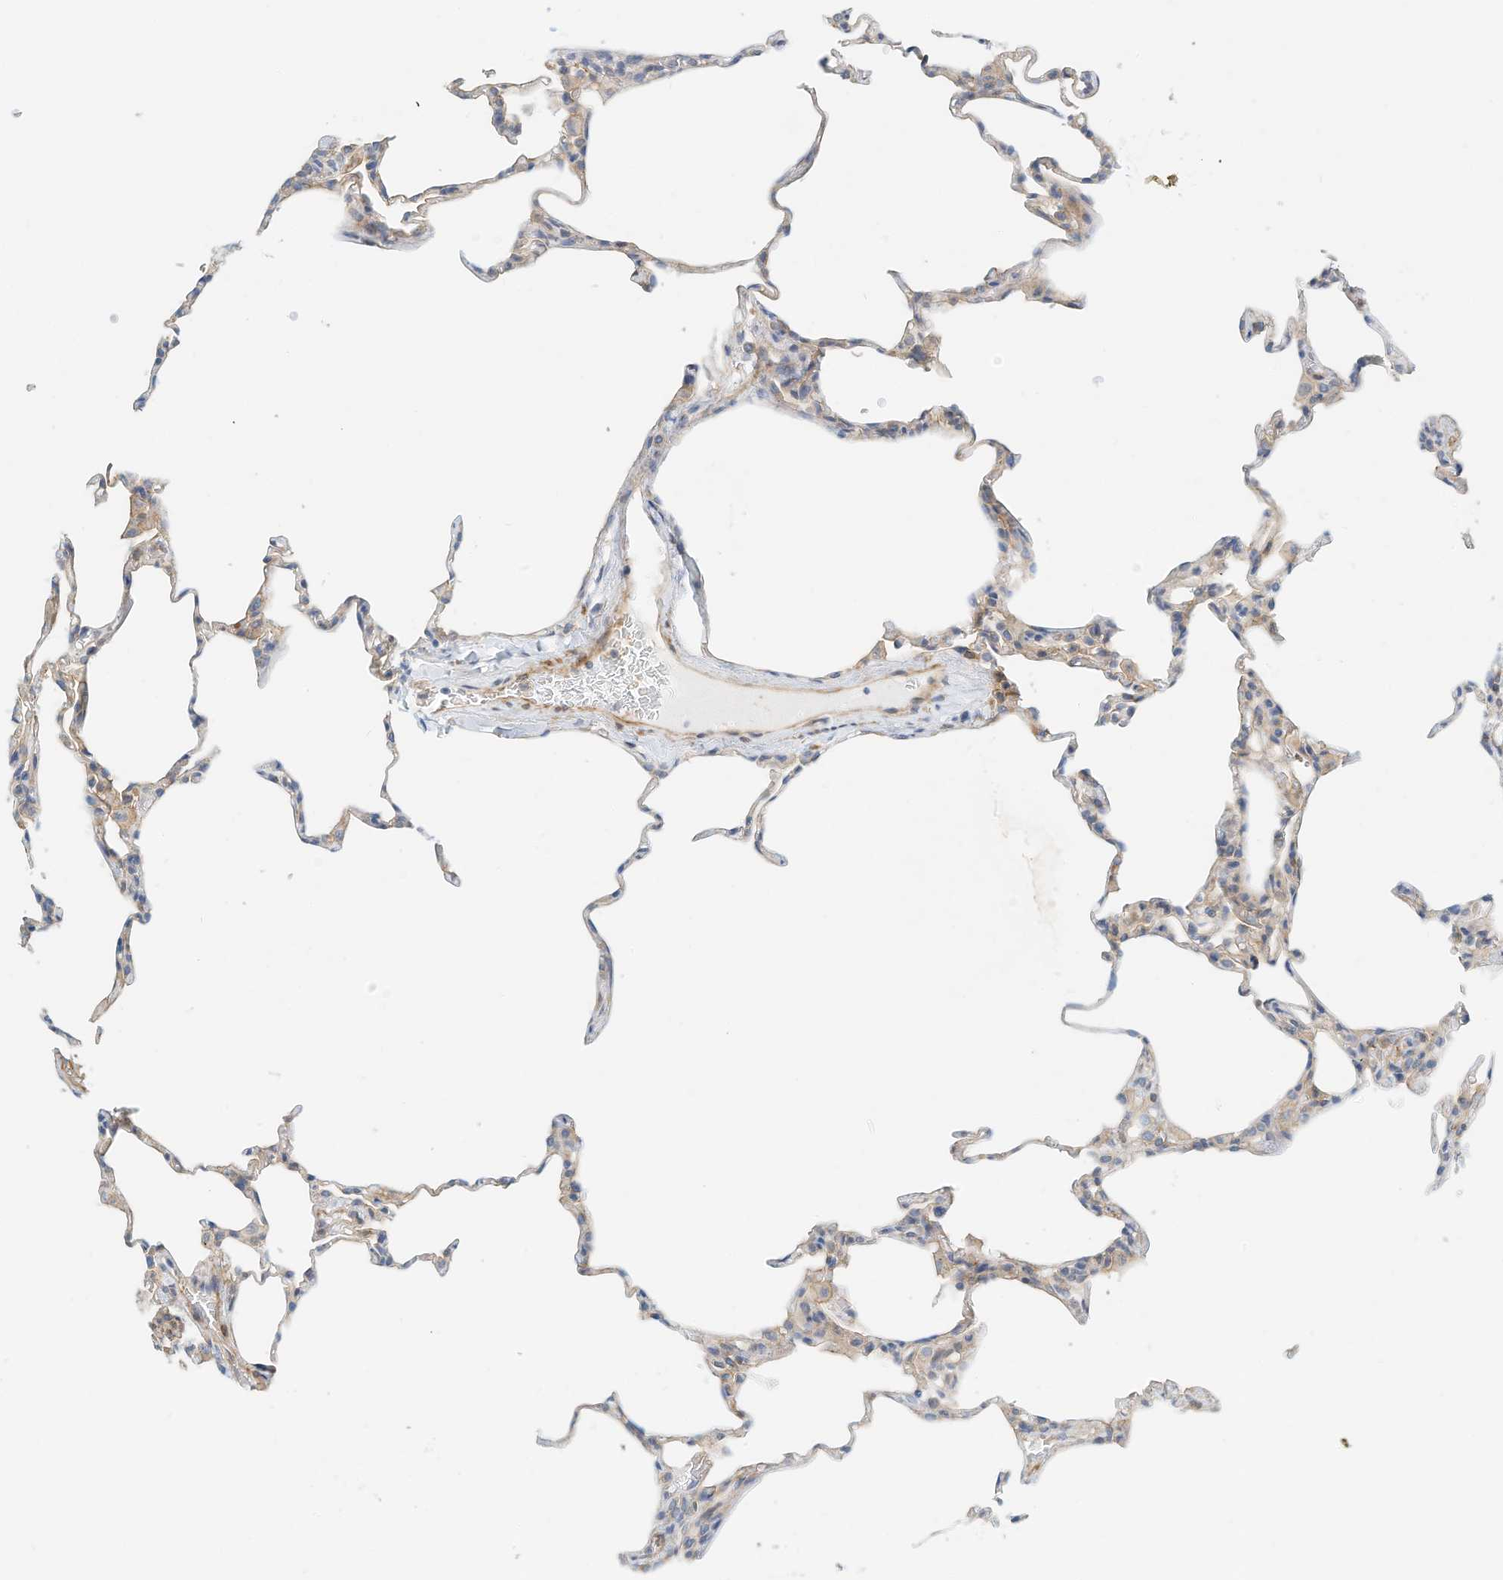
{"staining": {"intensity": "negative", "quantity": "none", "location": "none"}, "tissue": "lung", "cell_type": "Alveolar cells", "image_type": "normal", "snomed": [{"axis": "morphology", "description": "Normal tissue, NOS"}, {"axis": "topography", "description": "Lung"}], "caption": "High power microscopy image of an IHC photomicrograph of benign lung, revealing no significant expression in alveolar cells.", "gene": "MICAL1", "patient": {"sex": "male", "age": 20}}